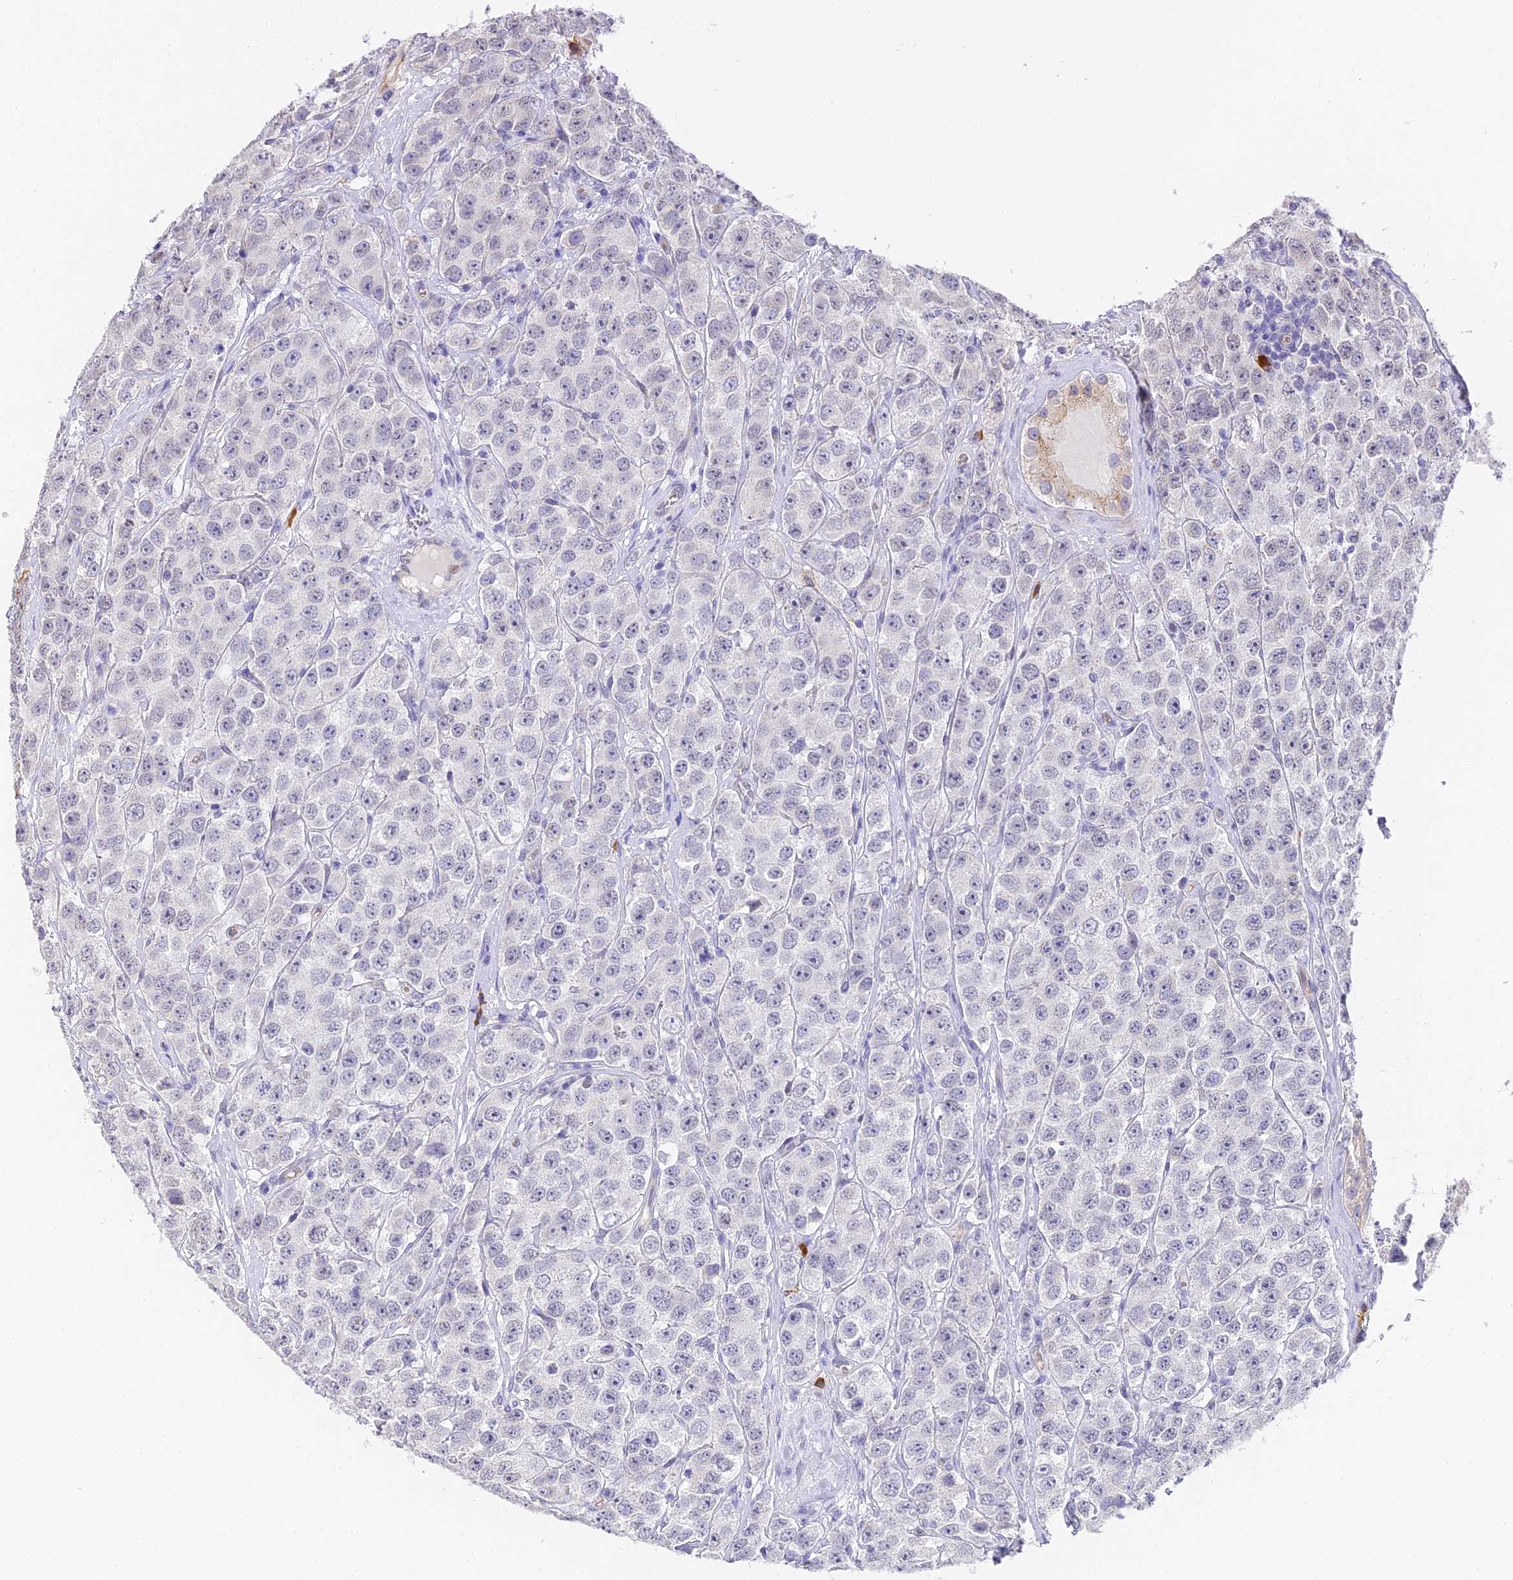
{"staining": {"intensity": "negative", "quantity": "none", "location": "none"}, "tissue": "testis cancer", "cell_type": "Tumor cells", "image_type": "cancer", "snomed": [{"axis": "morphology", "description": "Seminoma, NOS"}, {"axis": "topography", "description": "Testis"}], "caption": "This is a micrograph of immunohistochemistry (IHC) staining of testis seminoma, which shows no positivity in tumor cells. (Immunohistochemistry, brightfield microscopy, high magnification).", "gene": "GJA1", "patient": {"sex": "male", "age": 28}}